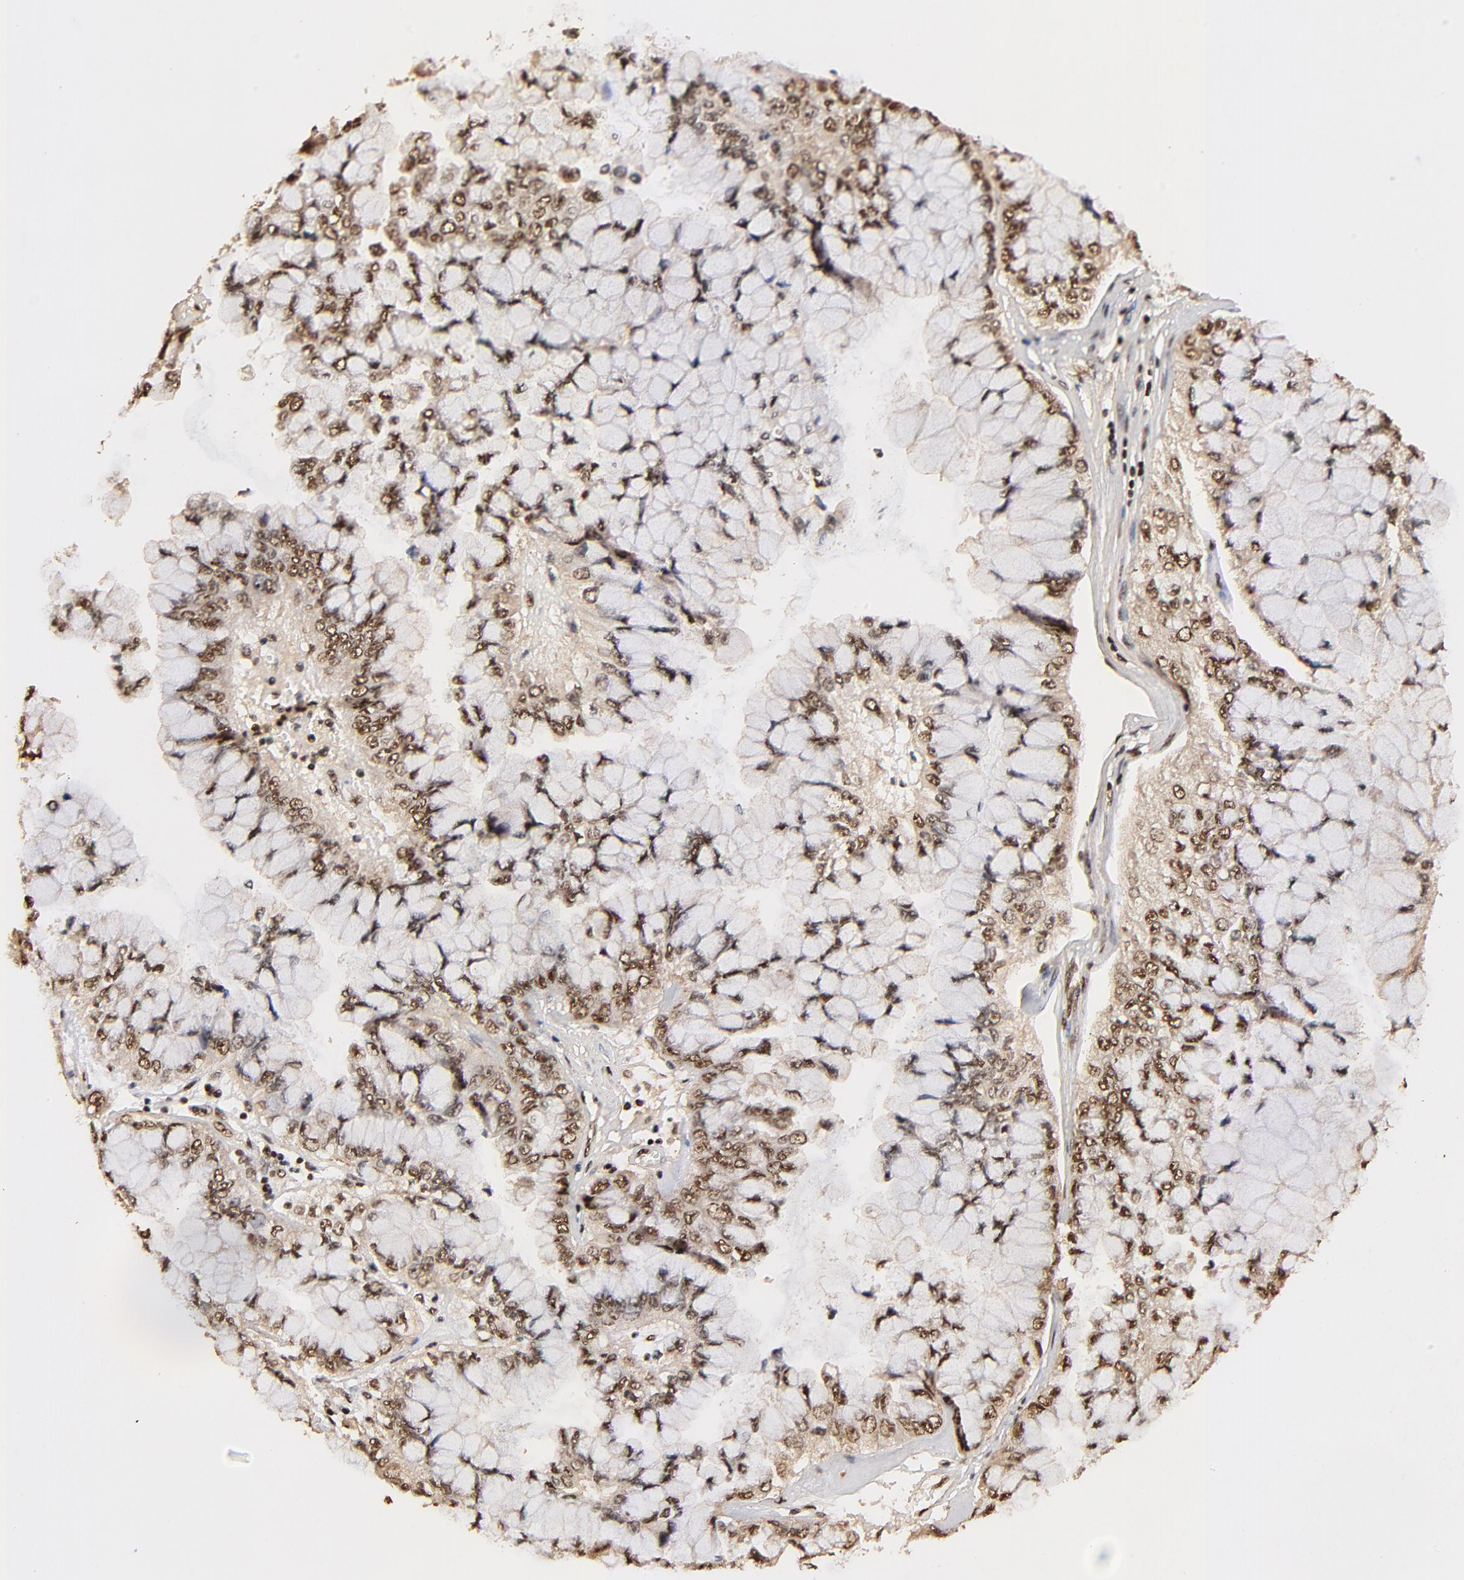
{"staining": {"intensity": "moderate", "quantity": ">75%", "location": "cytoplasmic/membranous,nuclear"}, "tissue": "liver cancer", "cell_type": "Tumor cells", "image_type": "cancer", "snomed": [{"axis": "morphology", "description": "Cholangiocarcinoma"}, {"axis": "topography", "description": "Liver"}], "caption": "An image of liver cholangiocarcinoma stained for a protein displays moderate cytoplasmic/membranous and nuclear brown staining in tumor cells.", "gene": "MED12", "patient": {"sex": "female", "age": 79}}